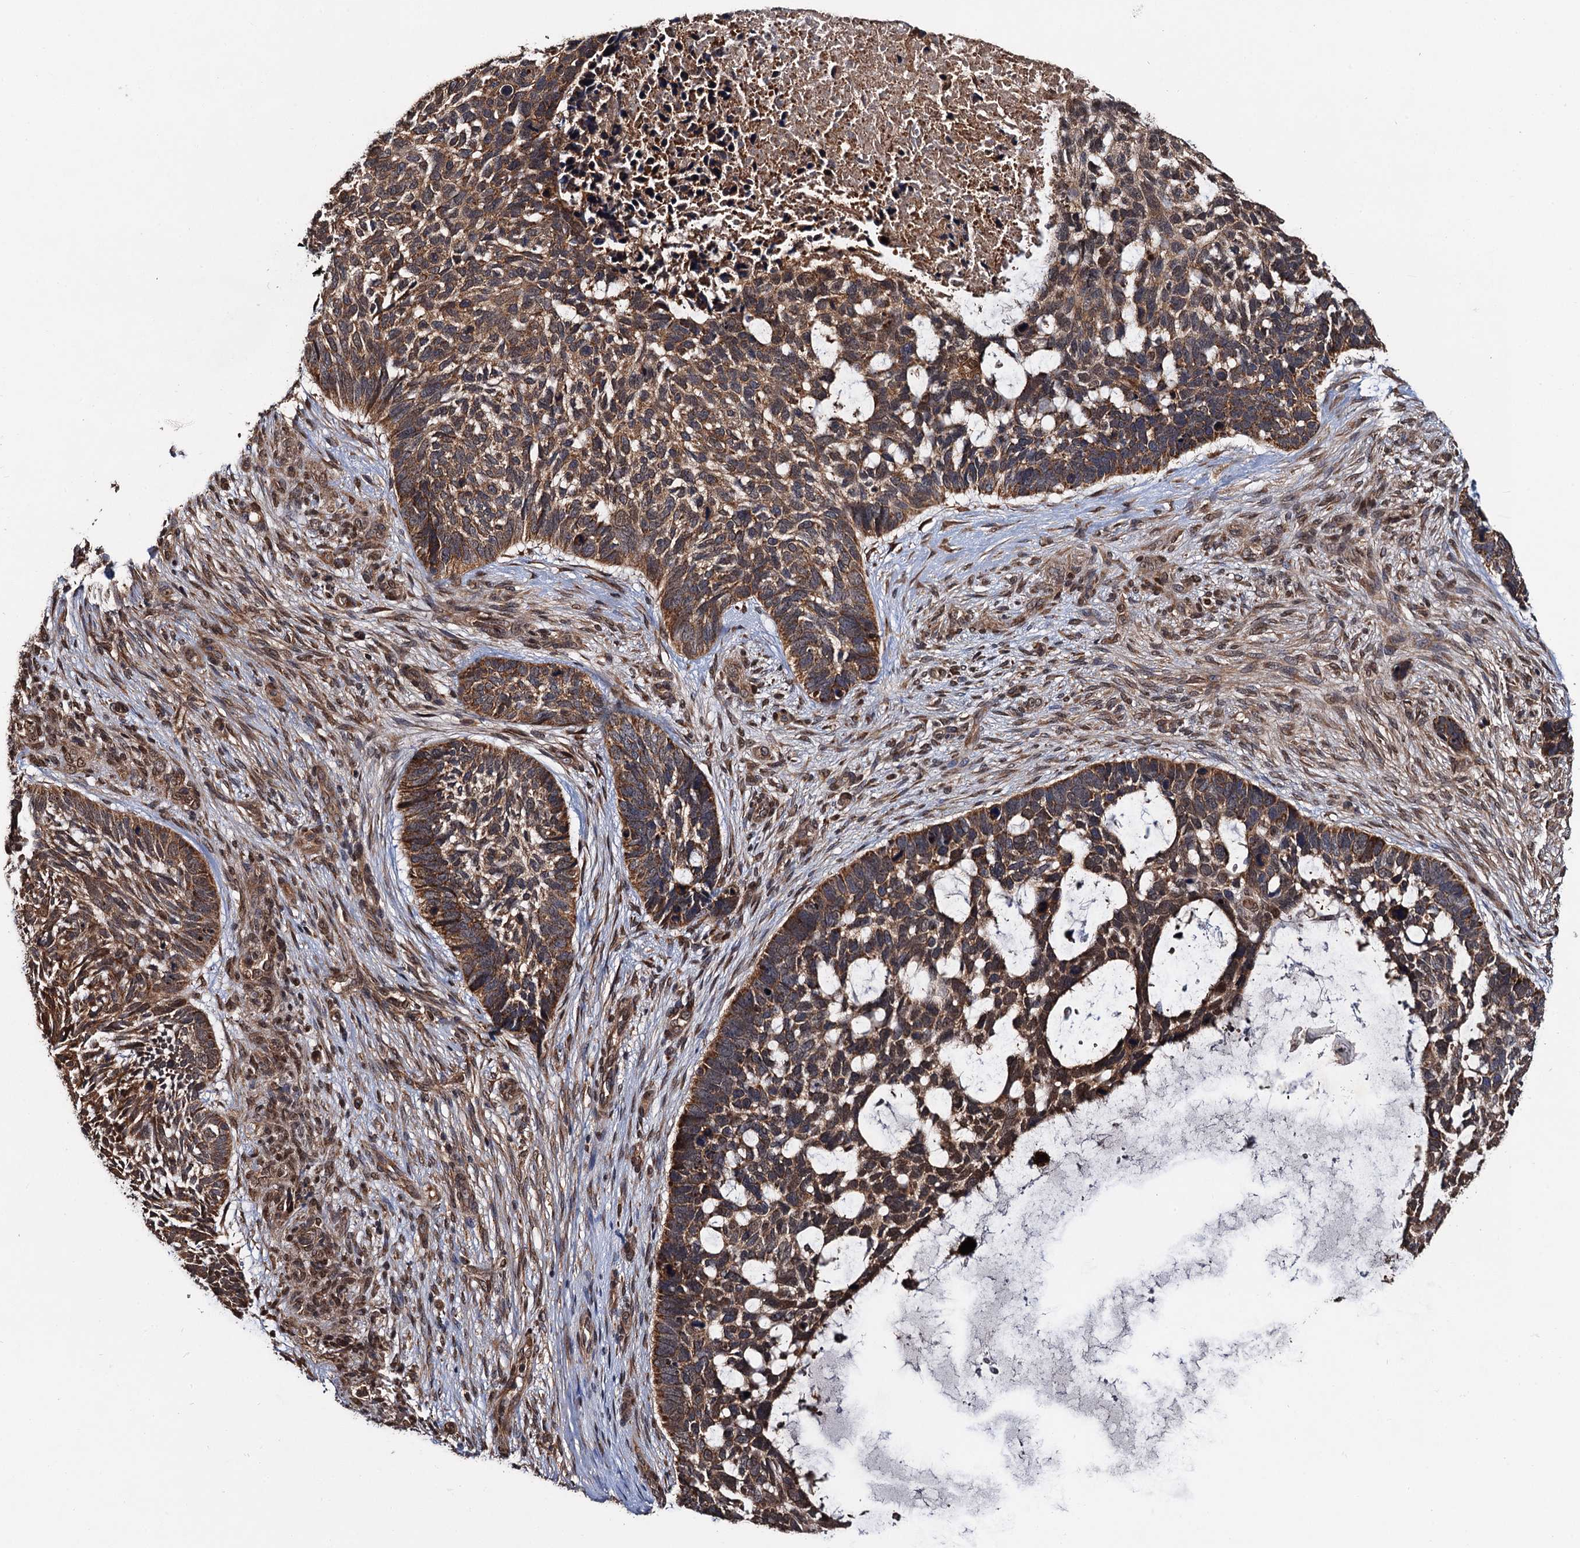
{"staining": {"intensity": "moderate", "quantity": ">75%", "location": "cytoplasmic/membranous"}, "tissue": "skin cancer", "cell_type": "Tumor cells", "image_type": "cancer", "snomed": [{"axis": "morphology", "description": "Basal cell carcinoma"}, {"axis": "topography", "description": "Skin"}], "caption": "Human skin cancer (basal cell carcinoma) stained for a protein (brown) exhibits moderate cytoplasmic/membranous positive staining in approximately >75% of tumor cells.", "gene": "MIER2", "patient": {"sex": "male", "age": 88}}